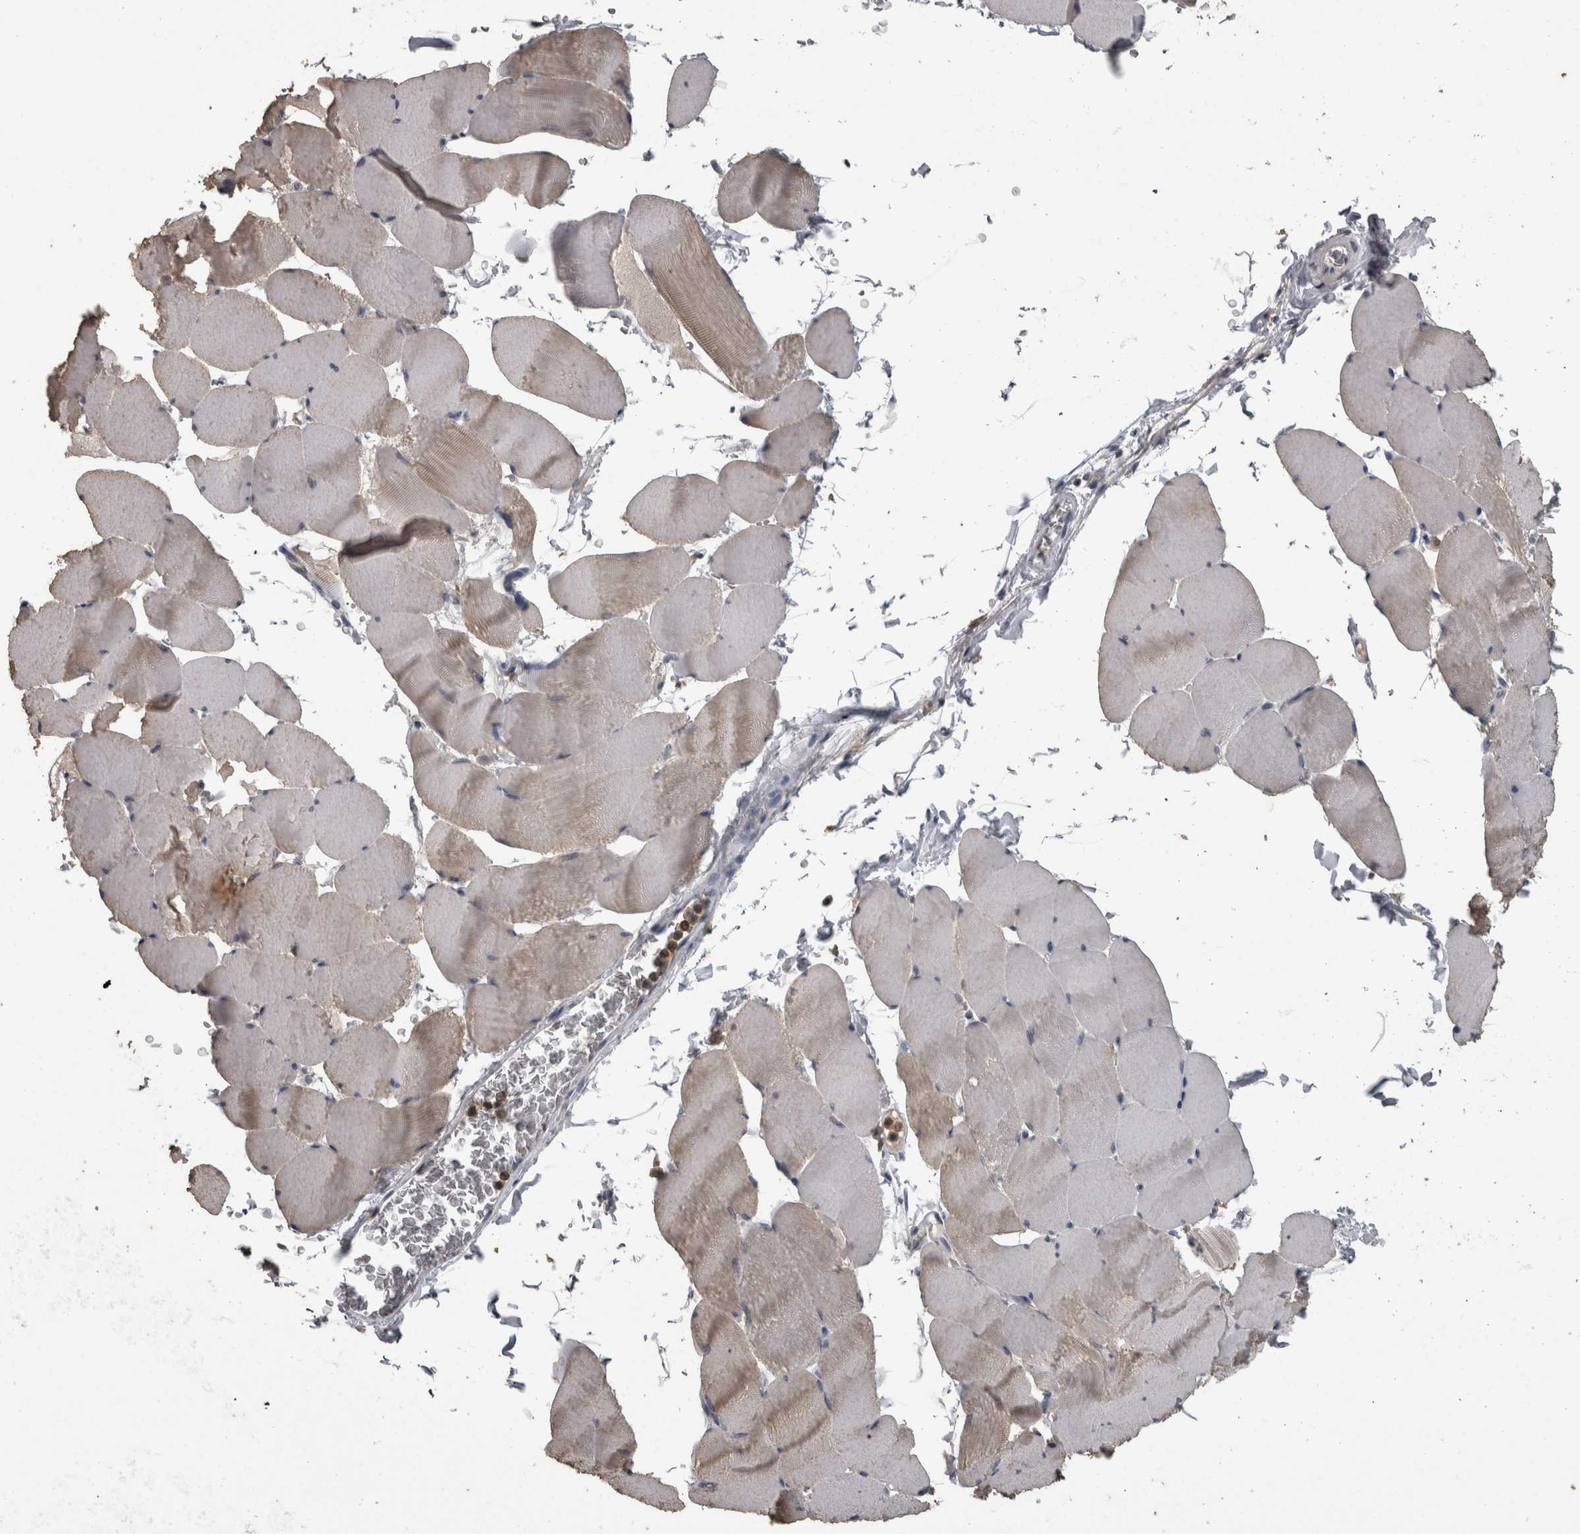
{"staining": {"intensity": "weak", "quantity": "<25%", "location": "cytoplasmic/membranous"}, "tissue": "skeletal muscle", "cell_type": "Myocytes", "image_type": "normal", "snomed": [{"axis": "morphology", "description": "Normal tissue, NOS"}, {"axis": "topography", "description": "Skeletal muscle"}], "caption": "This image is of normal skeletal muscle stained with IHC to label a protein in brown with the nuclei are counter-stained blue. There is no positivity in myocytes.", "gene": "PIK3AP1", "patient": {"sex": "male", "age": 62}}